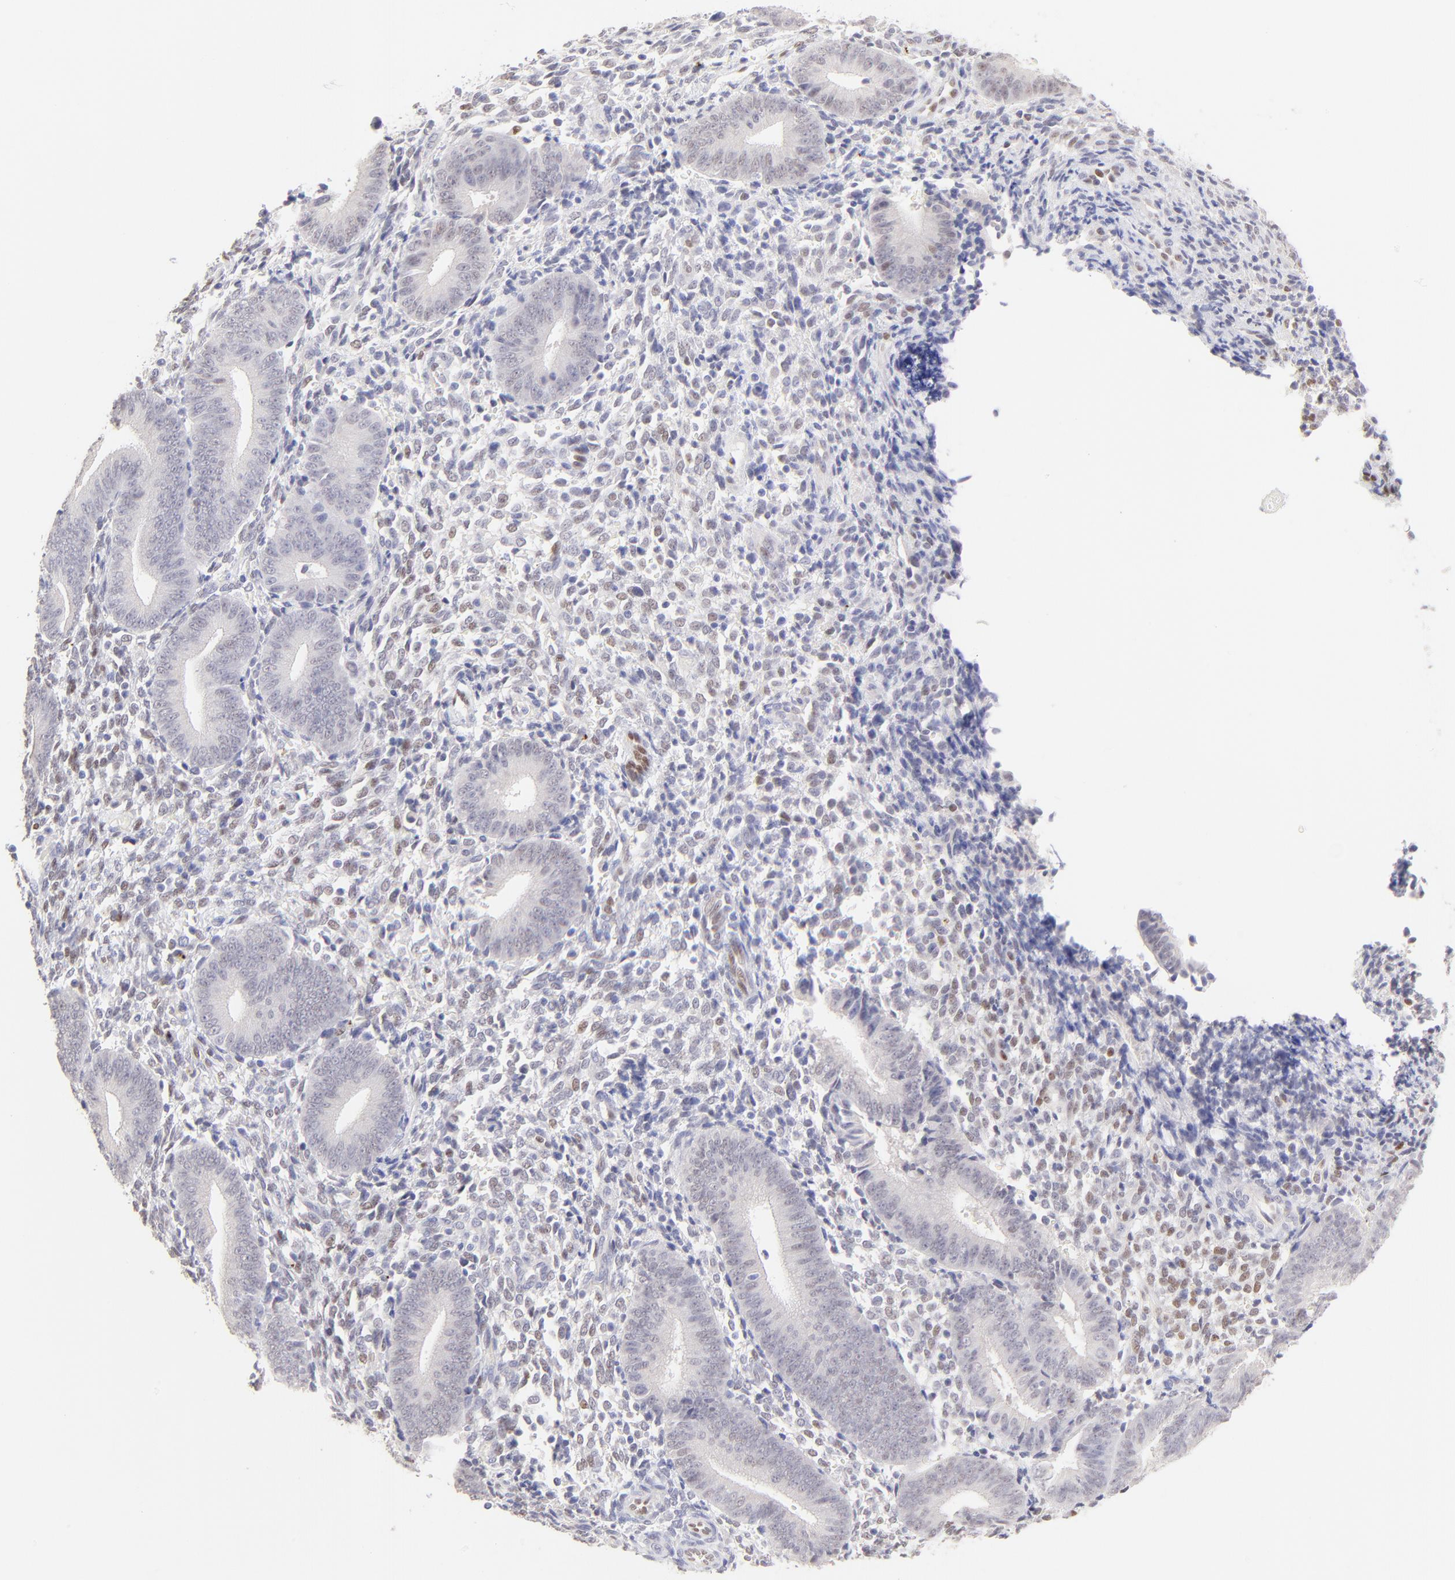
{"staining": {"intensity": "weak", "quantity": "25%-75%", "location": "nuclear"}, "tissue": "endometrium", "cell_type": "Cells in endometrial stroma", "image_type": "normal", "snomed": [{"axis": "morphology", "description": "Normal tissue, NOS"}, {"axis": "topography", "description": "Uterus"}, {"axis": "topography", "description": "Endometrium"}], "caption": "Weak nuclear expression is seen in approximately 25%-75% of cells in endometrial stroma in normal endometrium. Ihc stains the protein in brown and the nuclei are stained blue.", "gene": "KLF4", "patient": {"sex": "female", "age": 33}}